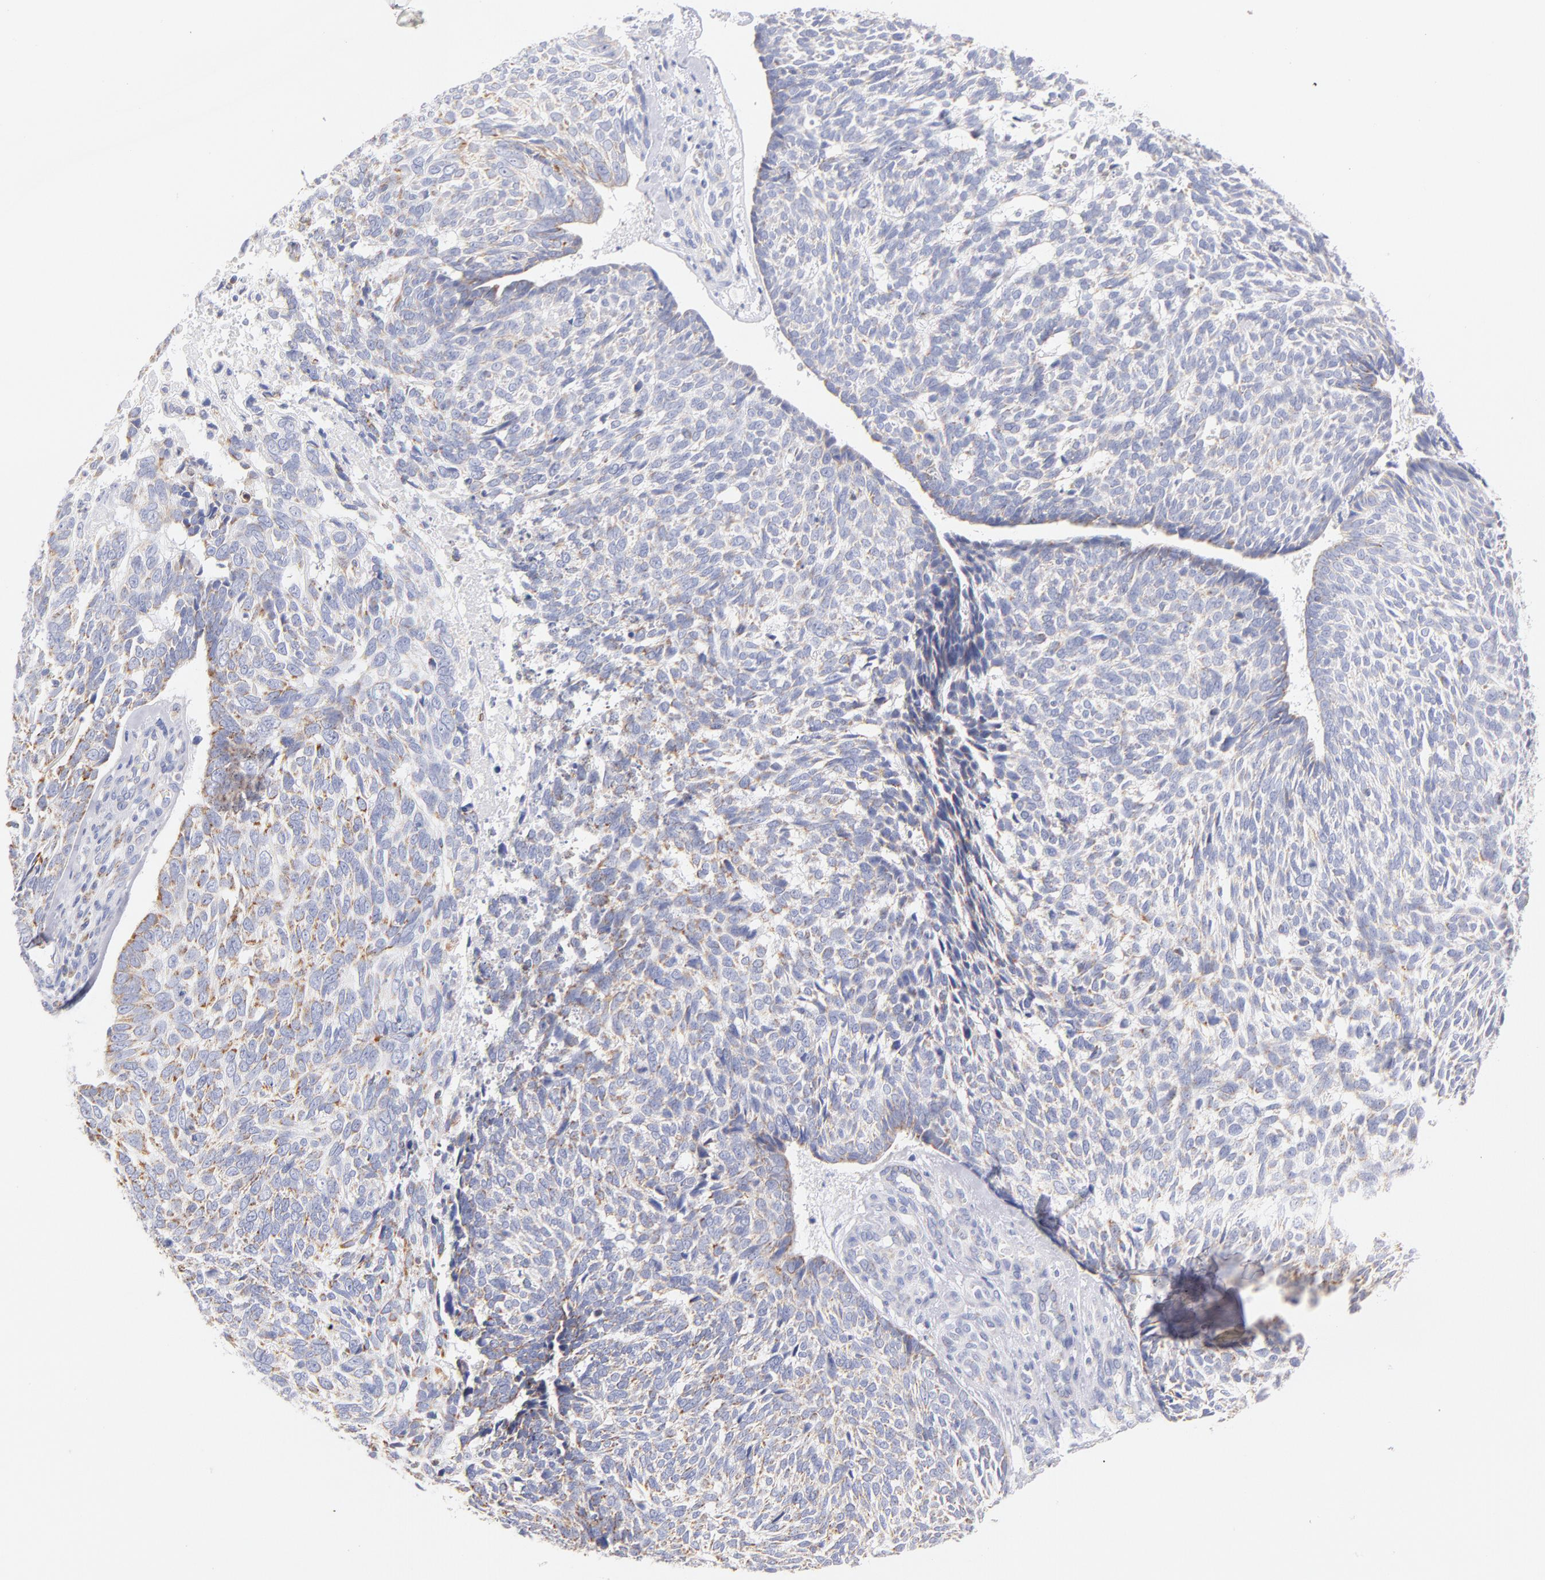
{"staining": {"intensity": "weak", "quantity": "25%-75%", "location": "cytoplasmic/membranous"}, "tissue": "skin cancer", "cell_type": "Tumor cells", "image_type": "cancer", "snomed": [{"axis": "morphology", "description": "Basal cell carcinoma"}, {"axis": "topography", "description": "Skin"}], "caption": "The histopathology image reveals immunohistochemical staining of skin cancer. There is weak cytoplasmic/membranous expression is present in about 25%-75% of tumor cells.", "gene": "AIFM1", "patient": {"sex": "male", "age": 72}}